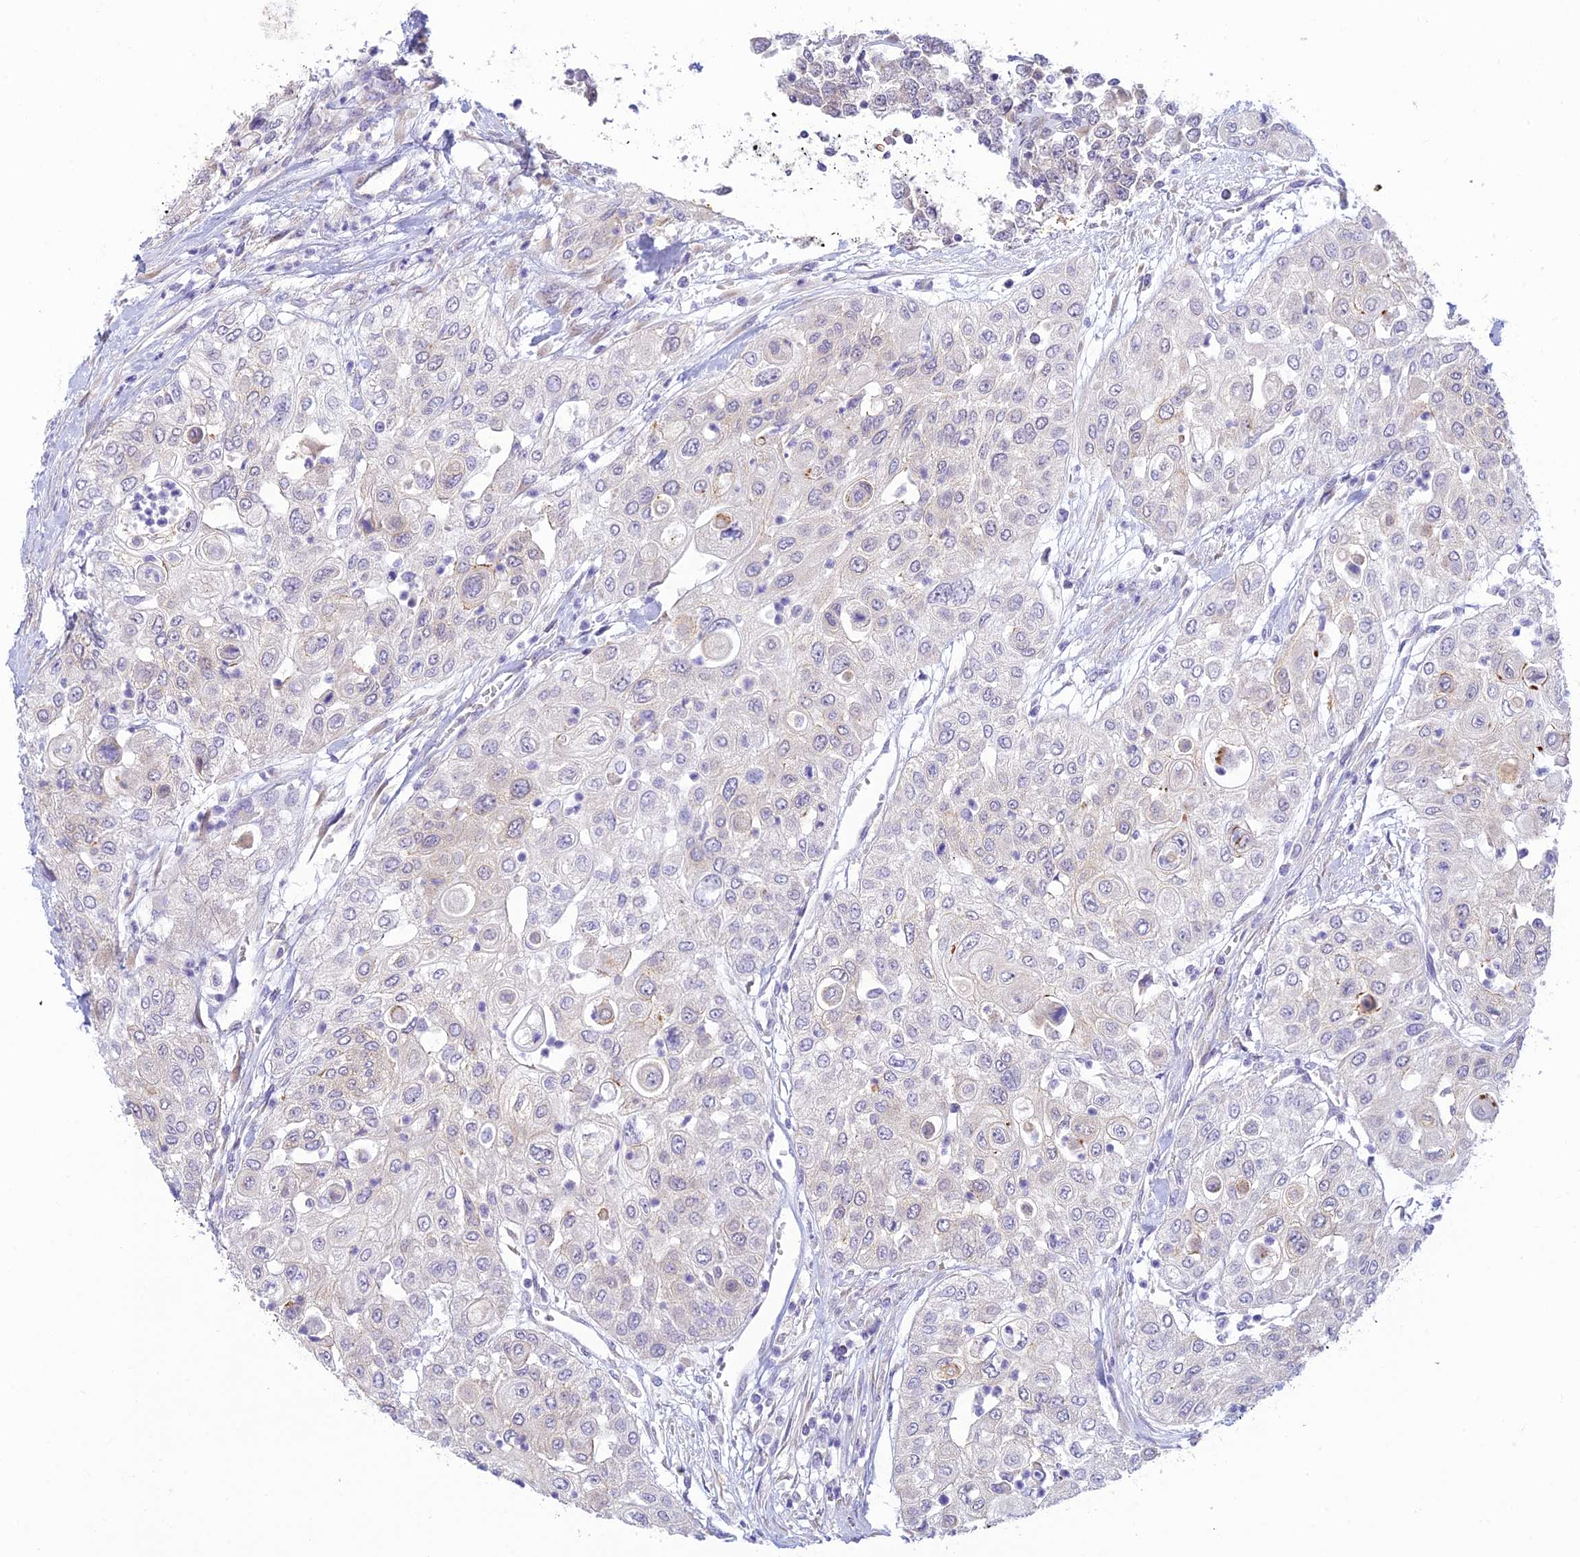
{"staining": {"intensity": "negative", "quantity": "none", "location": "none"}, "tissue": "urothelial cancer", "cell_type": "Tumor cells", "image_type": "cancer", "snomed": [{"axis": "morphology", "description": "Urothelial carcinoma, High grade"}, {"axis": "topography", "description": "Urinary bladder"}], "caption": "A micrograph of human urothelial cancer is negative for staining in tumor cells.", "gene": "SKIC8", "patient": {"sex": "female", "age": 79}}